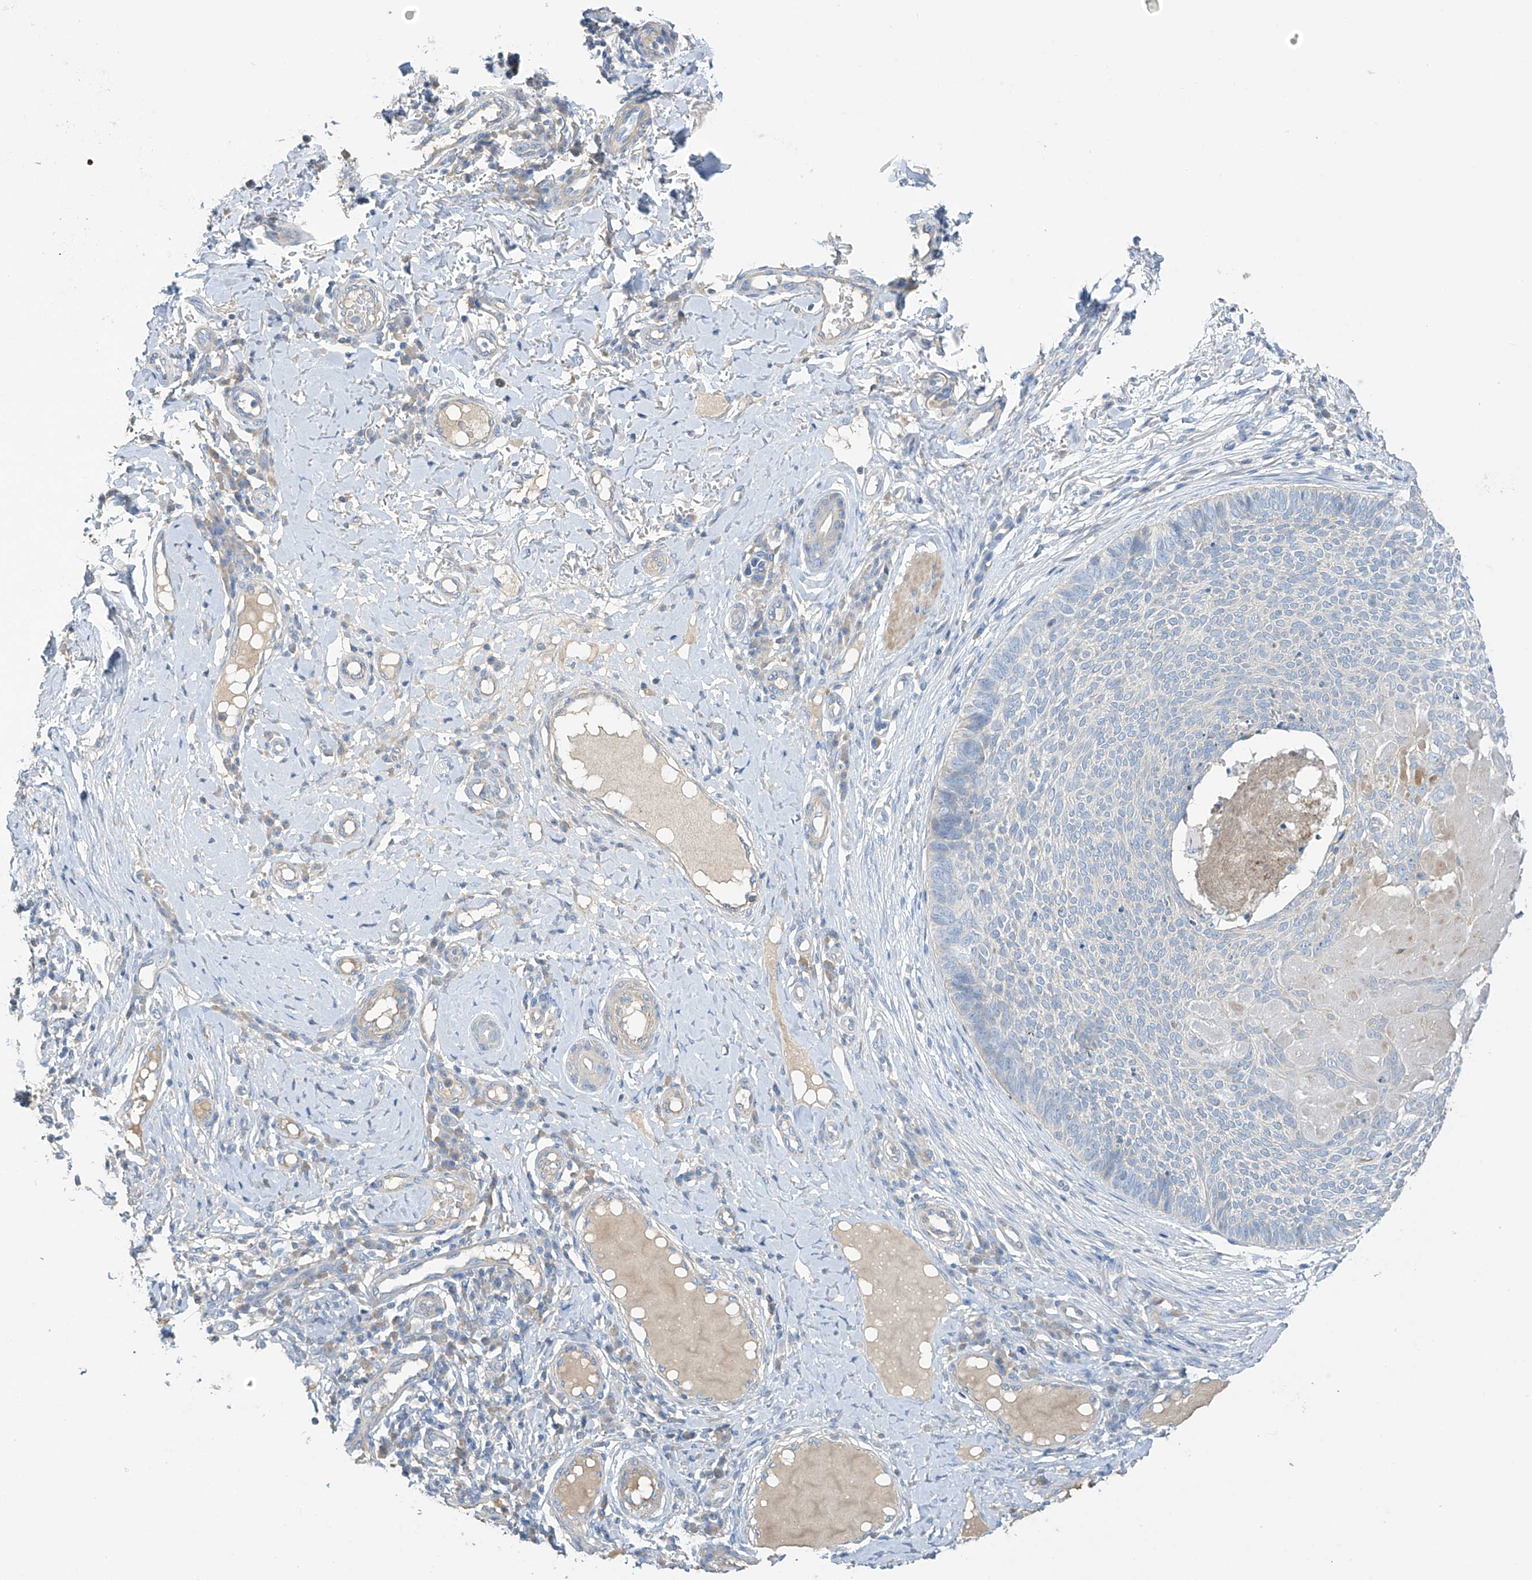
{"staining": {"intensity": "negative", "quantity": "none", "location": "none"}, "tissue": "skin cancer", "cell_type": "Tumor cells", "image_type": "cancer", "snomed": [{"axis": "morphology", "description": "Normal tissue, NOS"}, {"axis": "morphology", "description": "Basal cell carcinoma"}, {"axis": "topography", "description": "Skin"}], "caption": "Immunohistochemistry of human skin cancer demonstrates no expression in tumor cells.", "gene": "PRSS12", "patient": {"sex": "male", "age": 50}}